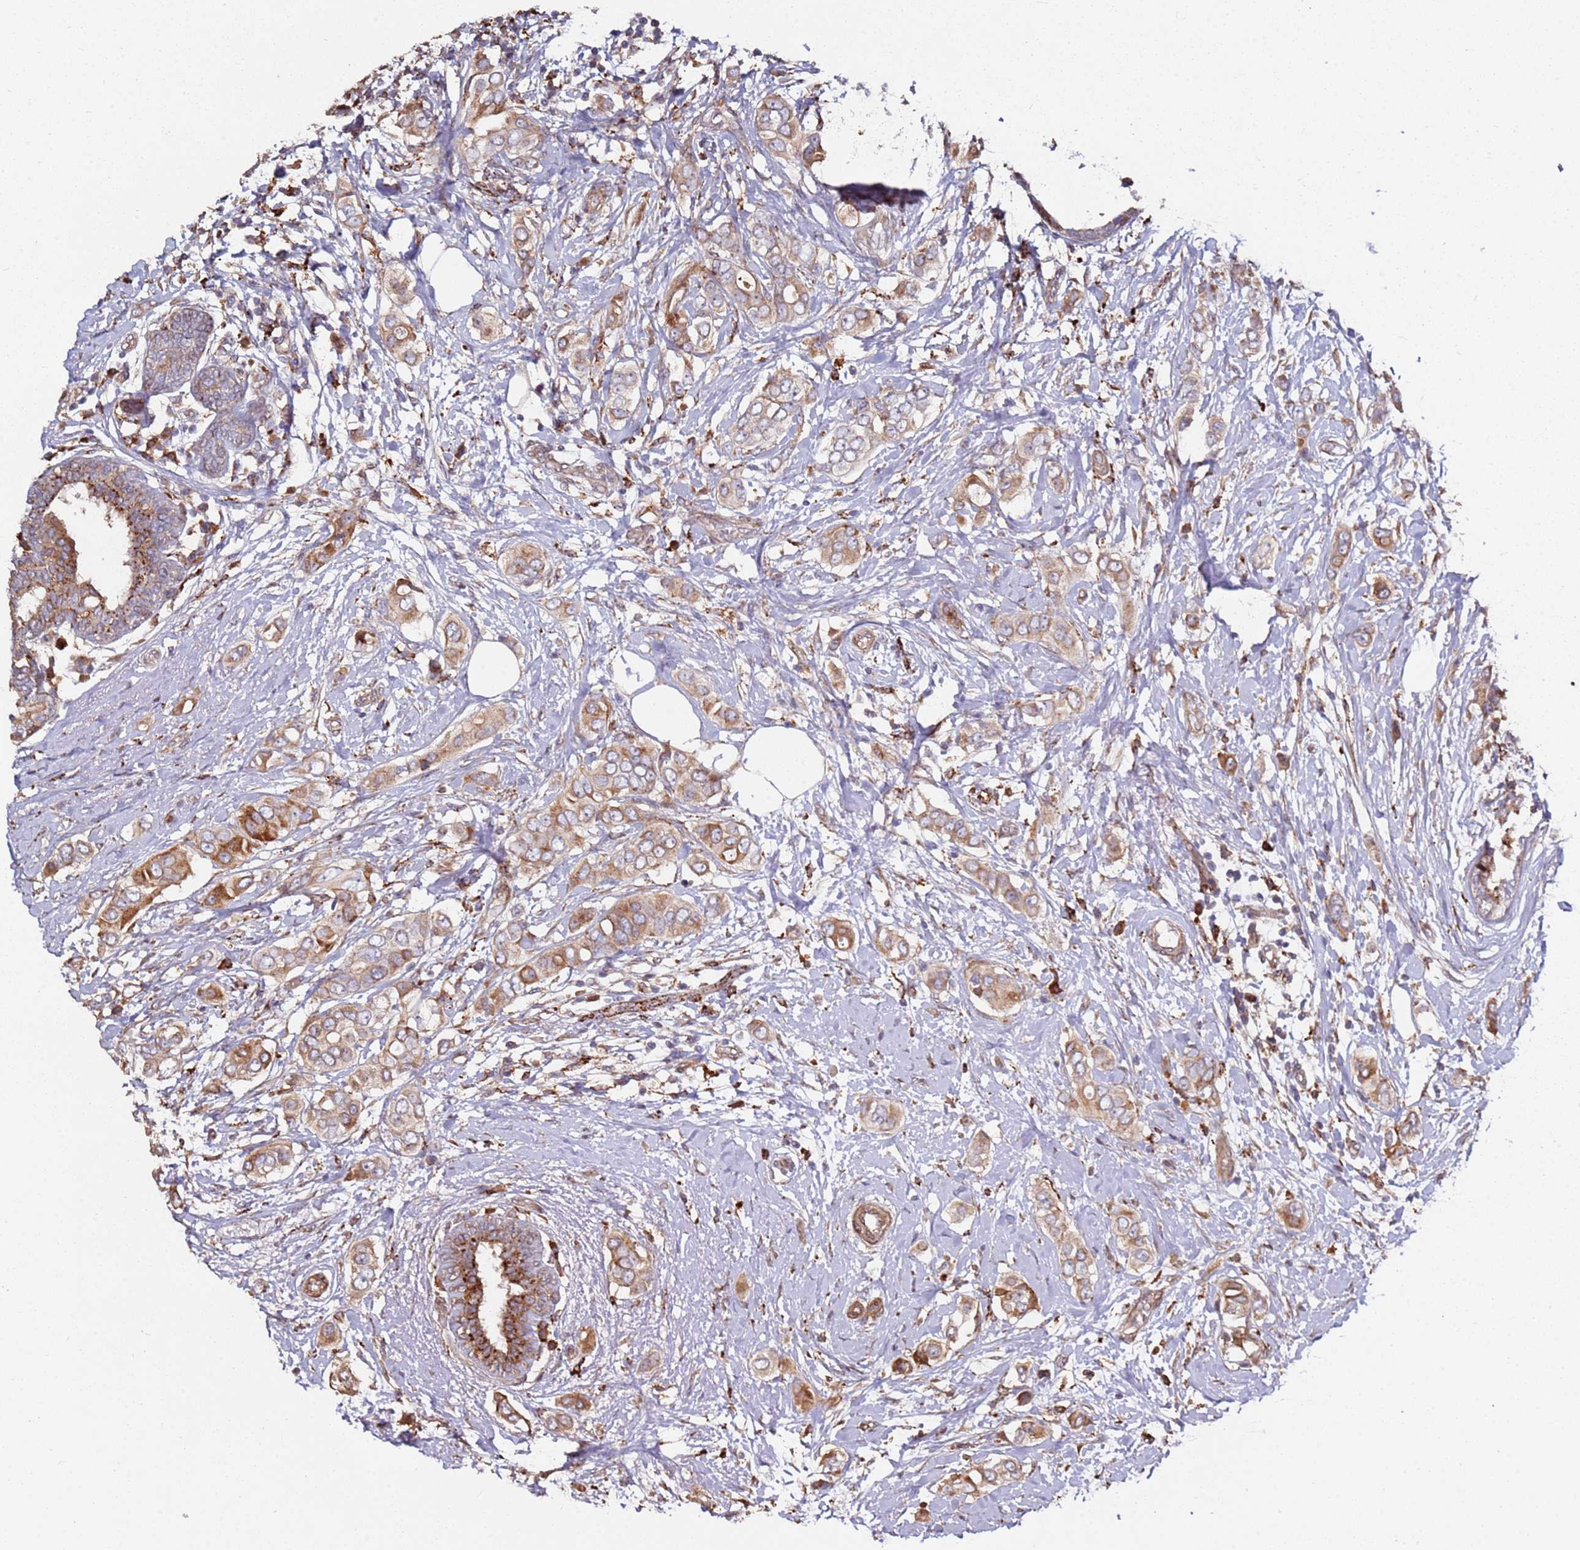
{"staining": {"intensity": "moderate", "quantity": ">75%", "location": "cytoplasmic/membranous"}, "tissue": "breast cancer", "cell_type": "Tumor cells", "image_type": "cancer", "snomed": [{"axis": "morphology", "description": "Lobular carcinoma"}, {"axis": "topography", "description": "Breast"}], "caption": "IHC of human lobular carcinoma (breast) demonstrates medium levels of moderate cytoplasmic/membranous staining in approximately >75% of tumor cells. The staining is performed using DAB brown chromogen to label protein expression. The nuclei are counter-stained blue using hematoxylin.", "gene": "LACC1", "patient": {"sex": "female", "age": 51}}